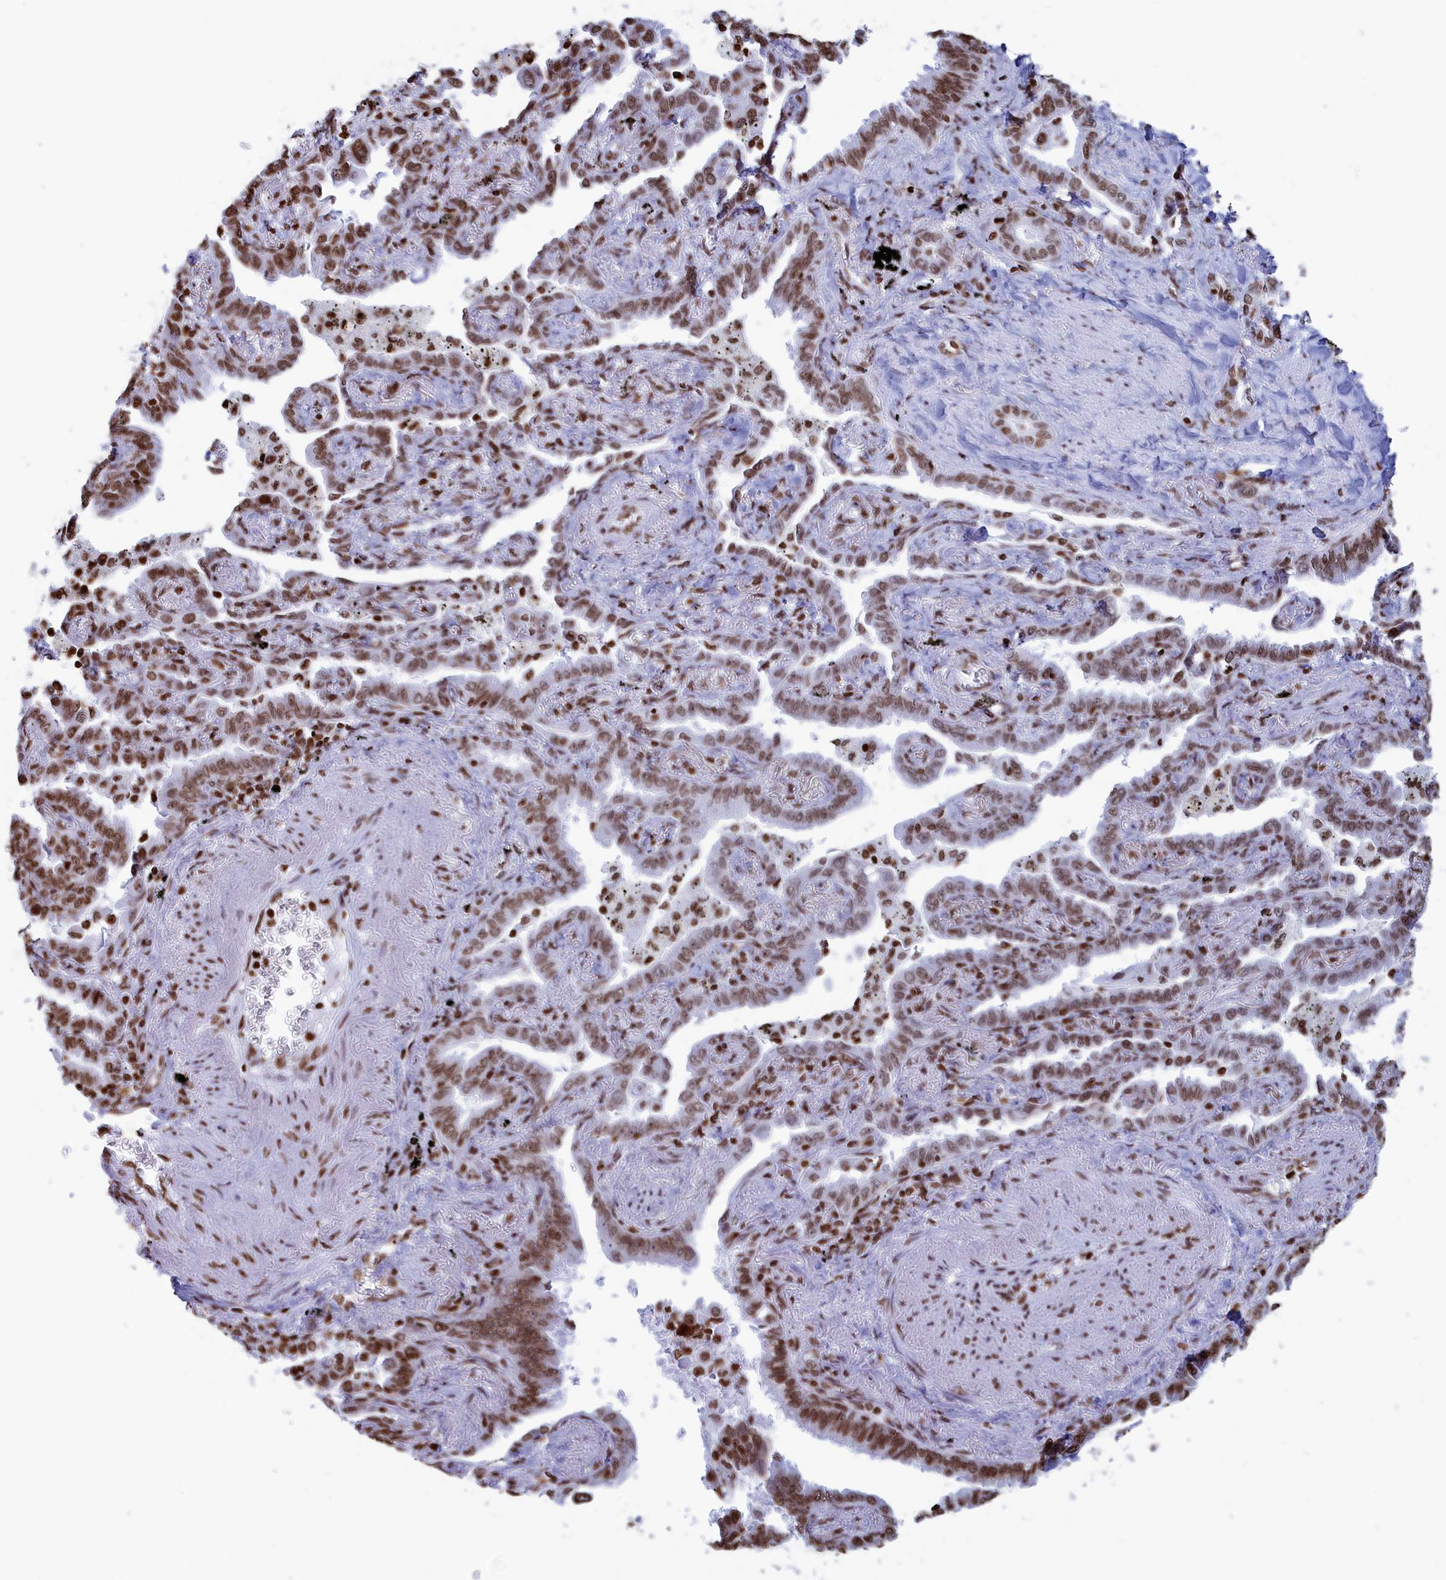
{"staining": {"intensity": "moderate", "quantity": ">75%", "location": "nuclear"}, "tissue": "lung cancer", "cell_type": "Tumor cells", "image_type": "cancer", "snomed": [{"axis": "morphology", "description": "Adenocarcinoma, NOS"}, {"axis": "topography", "description": "Lung"}], "caption": "Immunohistochemical staining of human lung adenocarcinoma reveals medium levels of moderate nuclear staining in about >75% of tumor cells.", "gene": "APOBEC3A", "patient": {"sex": "male", "age": 67}}